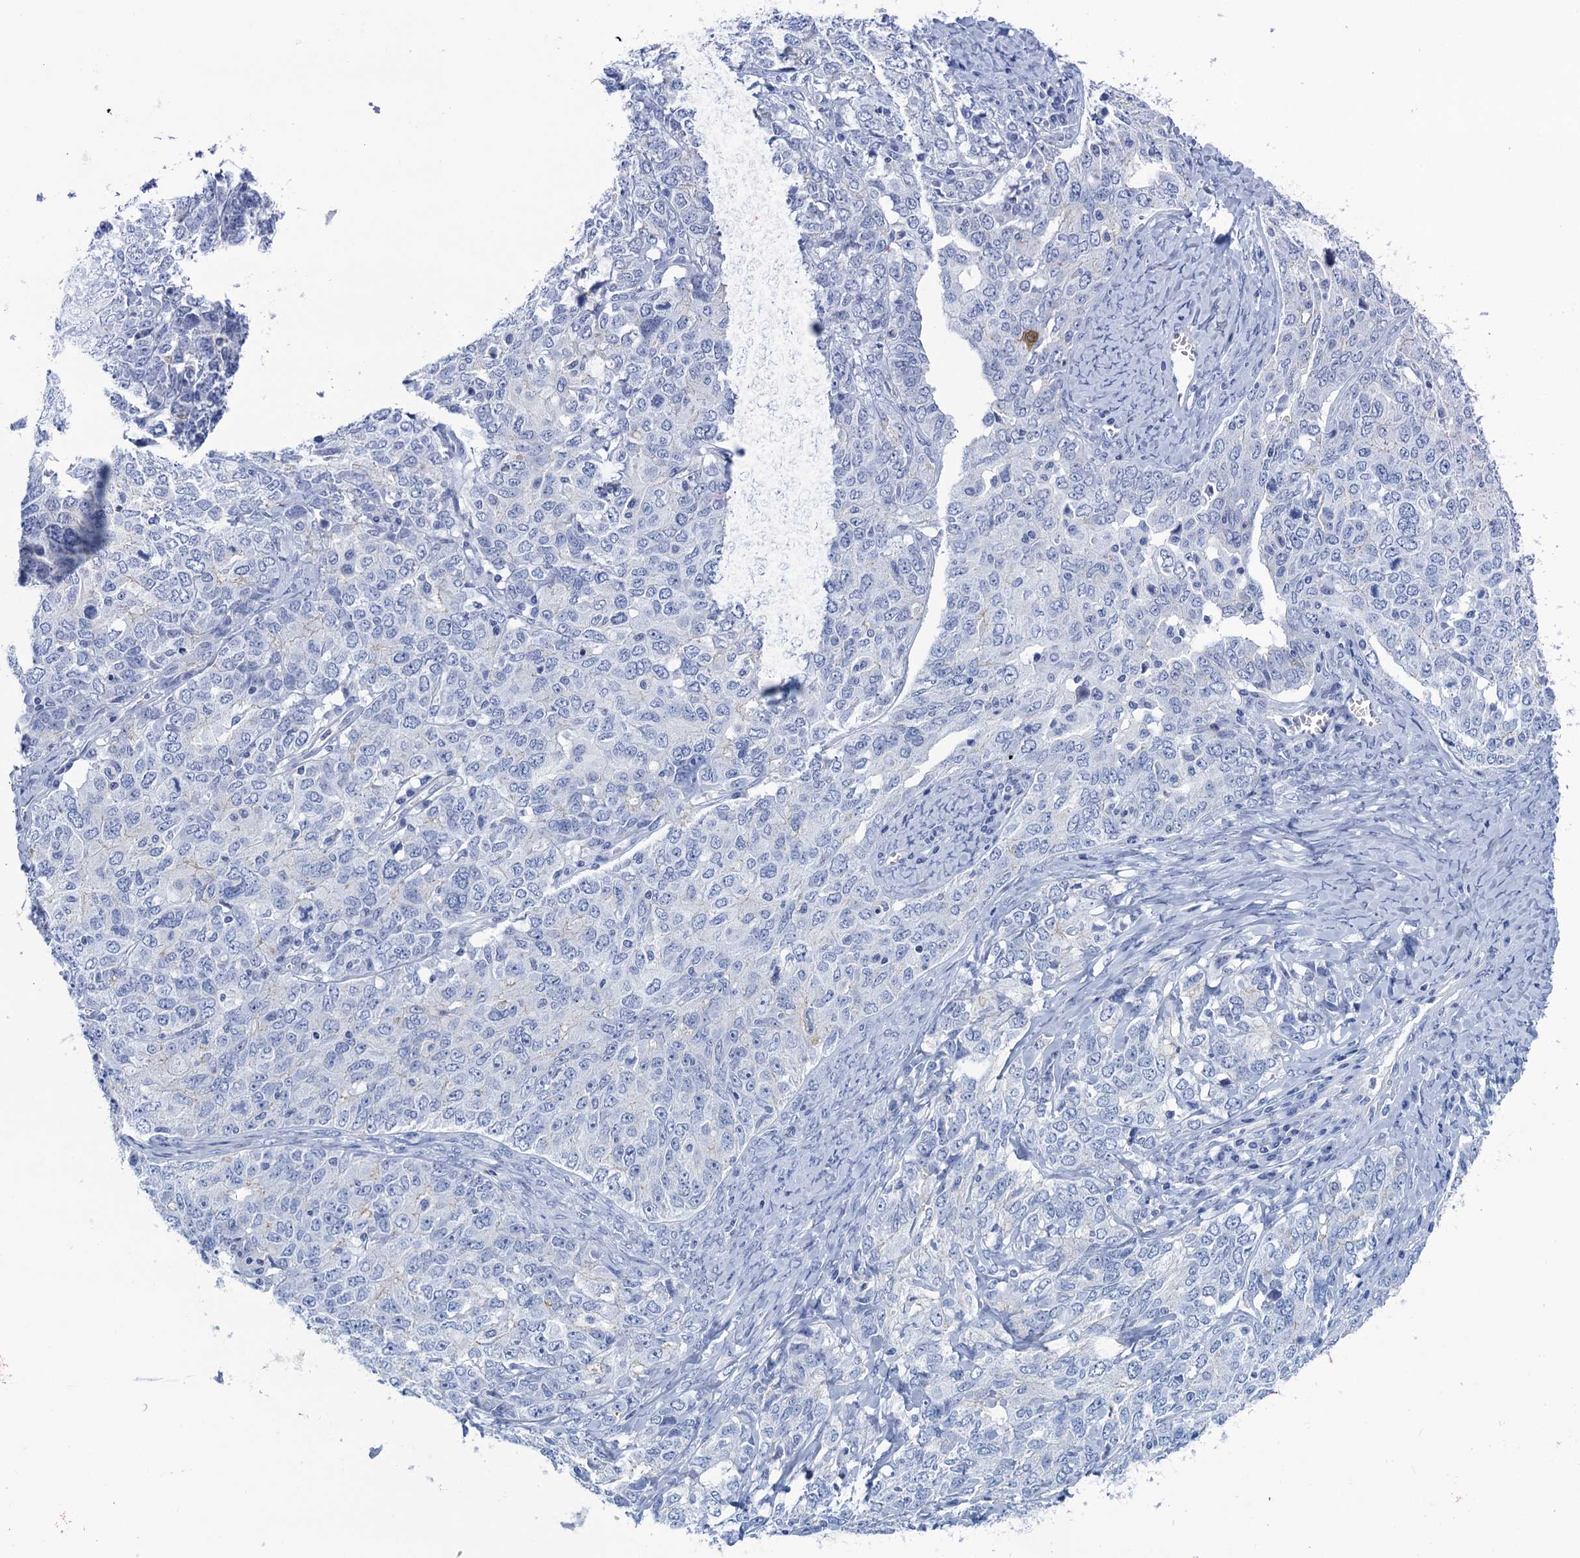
{"staining": {"intensity": "negative", "quantity": "none", "location": "none"}, "tissue": "ovarian cancer", "cell_type": "Tumor cells", "image_type": "cancer", "snomed": [{"axis": "morphology", "description": "Carcinoma, endometroid"}, {"axis": "topography", "description": "Ovary"}], "caption": "The immunohistochemistry (IHC) photomicrograph has no significant expression in tumor cells of endometroid carcinoma (ovarian) tissue. (Brightfield microscopy of DAB immunohistochemistry (IHC) at high magnification).", "gene": "CALML5", "patient": {"sex": "female", "age": 62}}